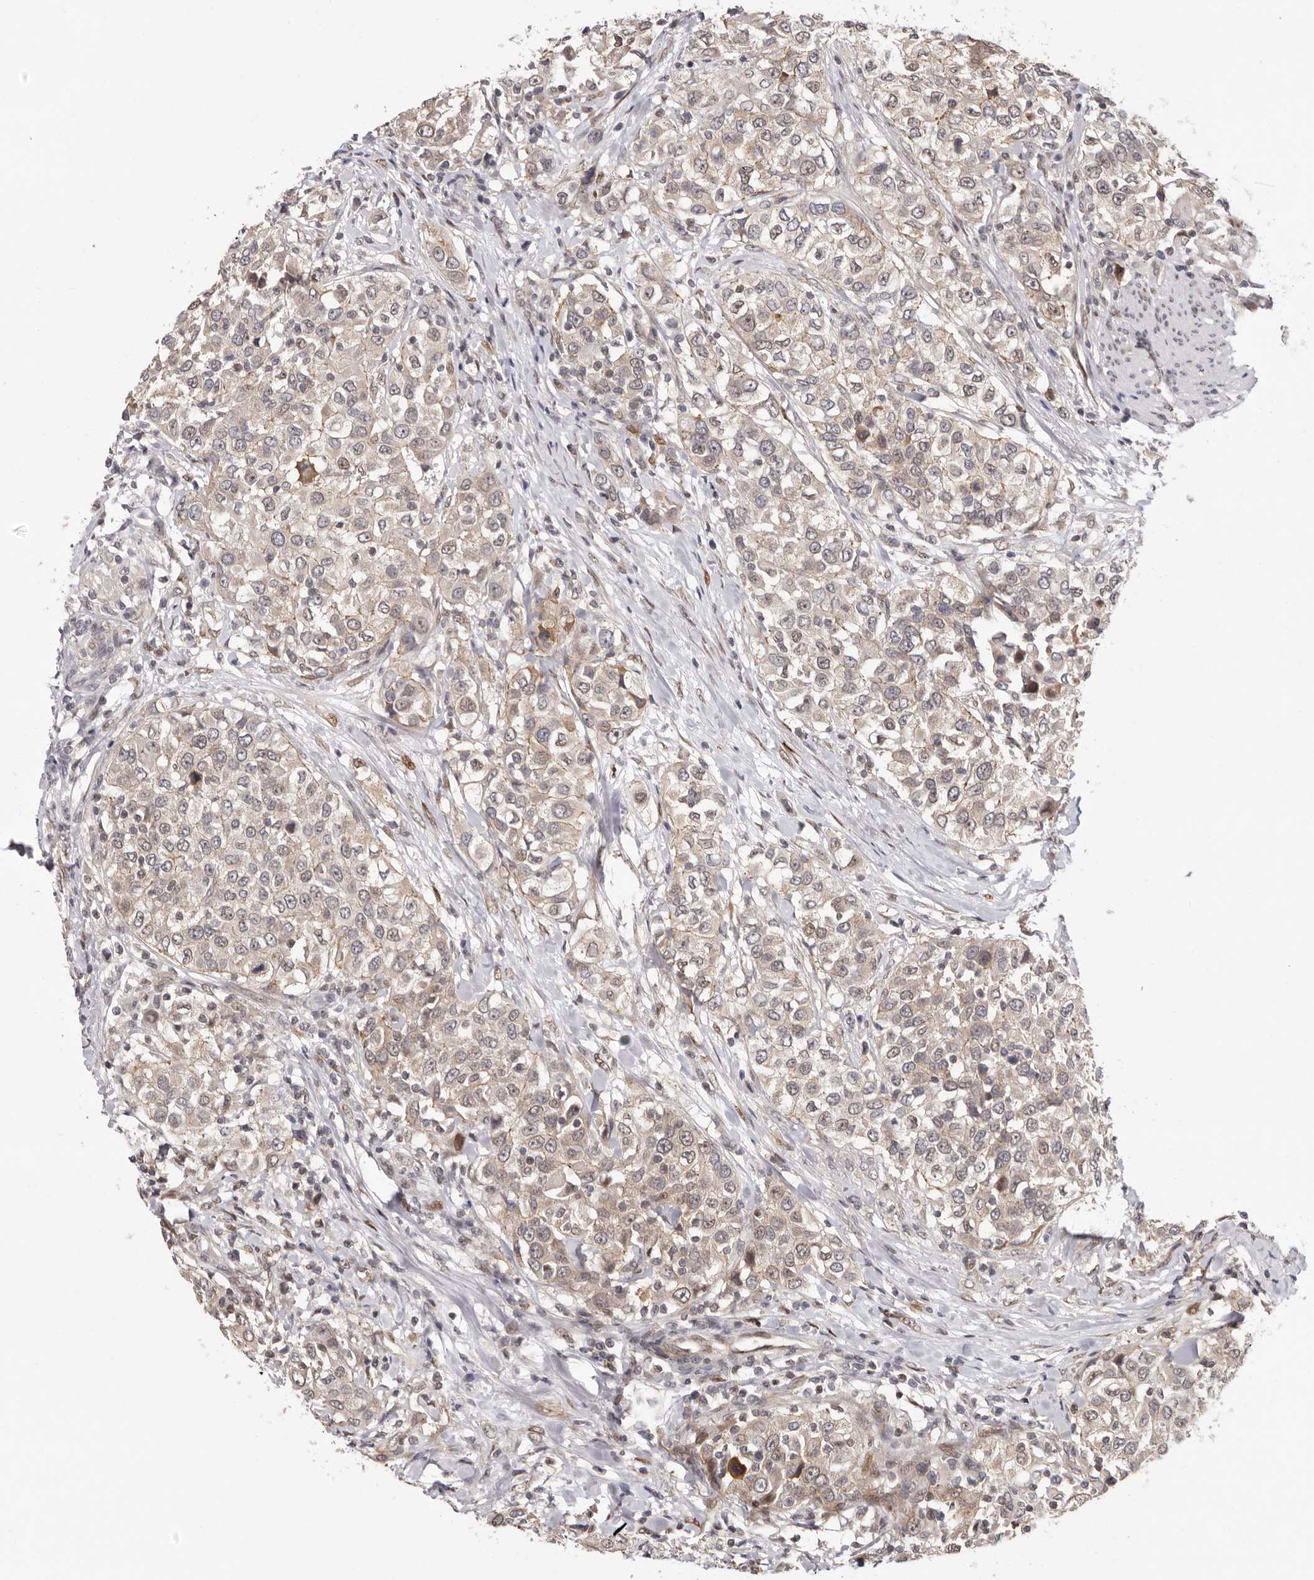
{"staining": {"intensity": "weak", "quantity": "25%-75%", "location": "cytoplasmic/membranous"}, "tissue": "urothelial cancer", "cell_type": "Tumor cells", "image_type": "cancer", "snomed": [{"axis": "morphology", "description": "Urothelial carcinoma, High grade"}, {"axis": "topography", "description": "Urinary bladder"}], "caption": "High-grade urothelial carcinoma tissue displays weak cytoplasmic/membranous expression in about 25%-75% of tumor cells Using DAB (3,3'-diaminobenzidine) (brown) and hematoxylin (blue) stains, captured at high magnification using brightfield microscopy.", "gene": "GLRX3", "patient": {"sex": "female", "age": 80}}